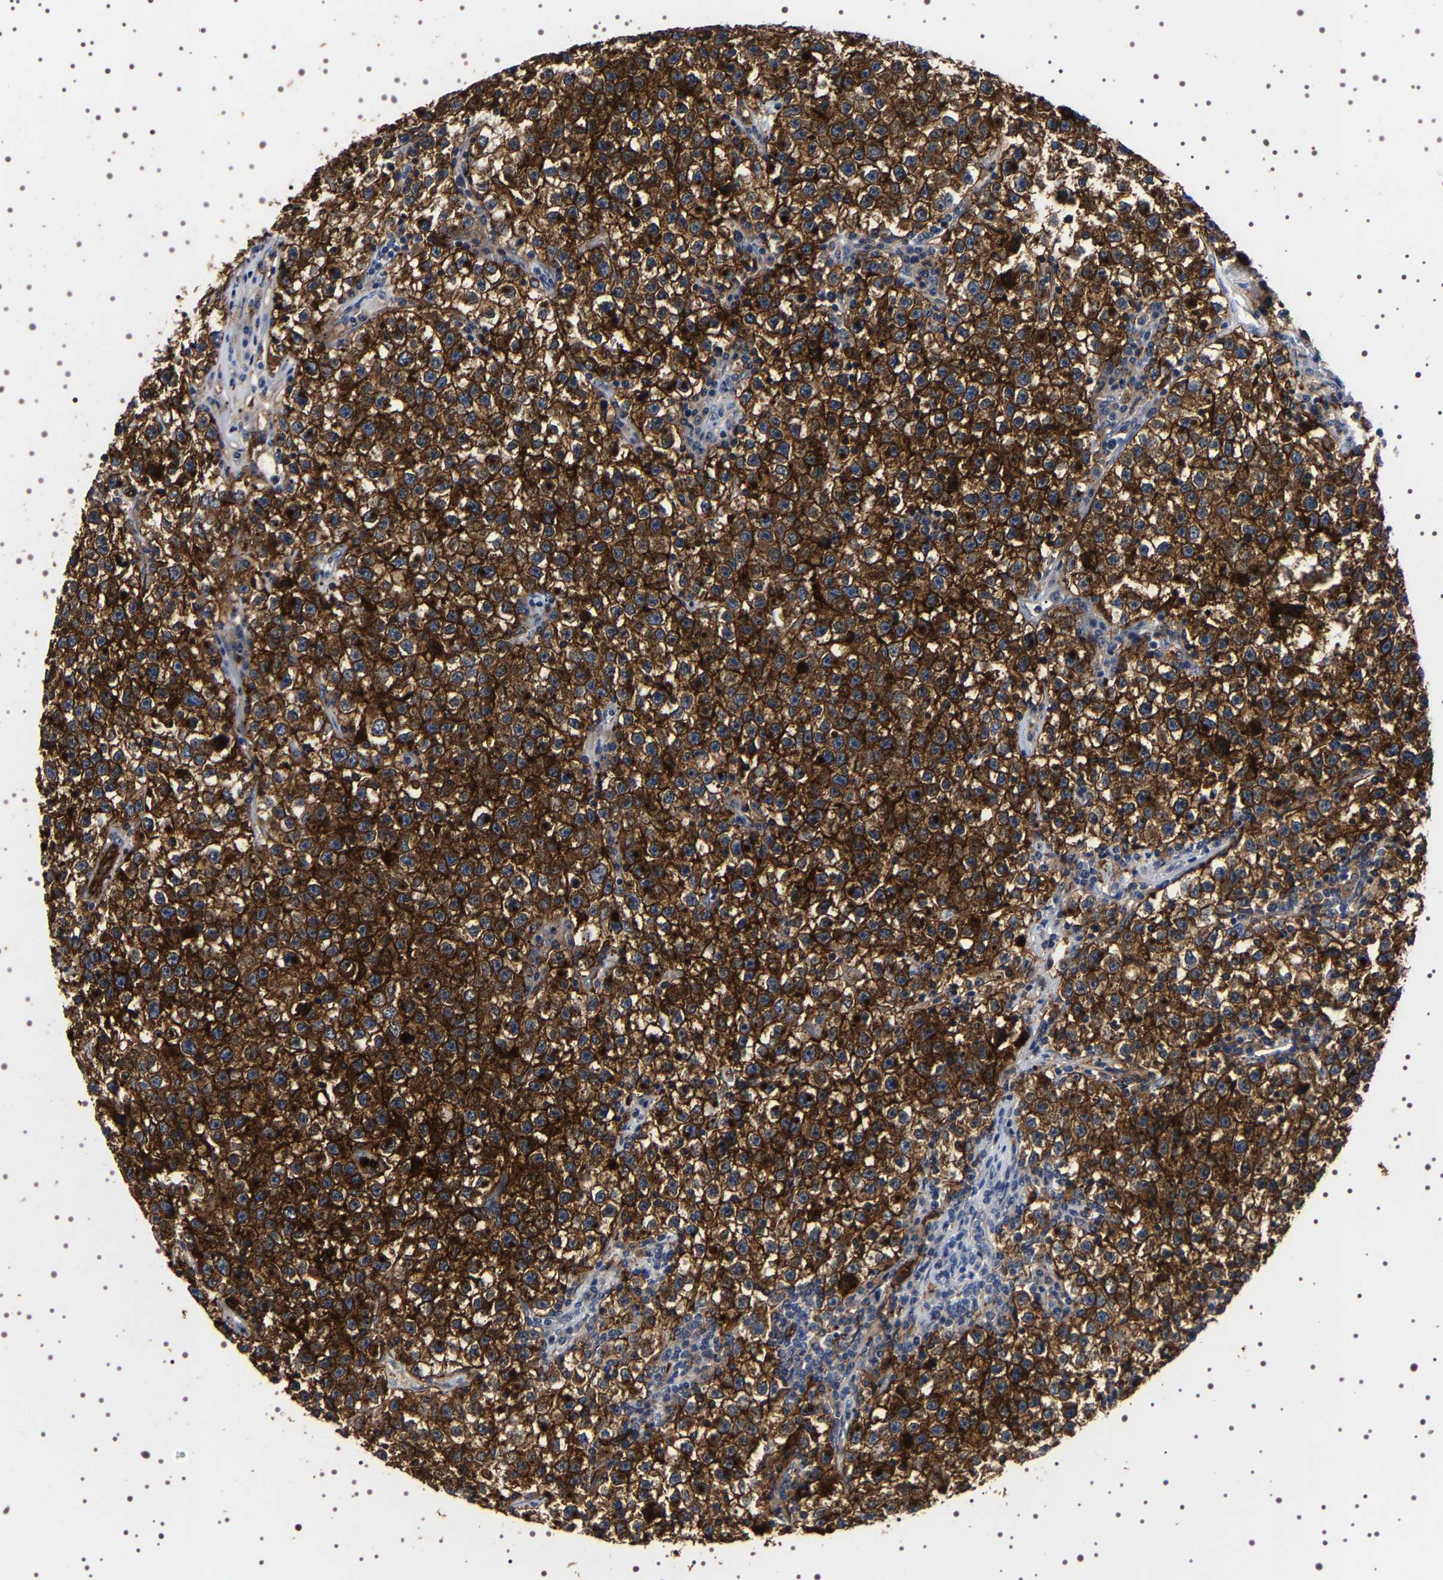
{"staining": {"intensity": "strong", "quantity": ">75%", "location": "cytoplasmic/membranous"}, "tissue": "testis cancer", "cell_type": "Tumor cells", "image_type": "cancer", "snomed": [{"axis": "morphology", "description": "Seminoma, NOS"}, {"axis": "topography", "description": "Testis"}], "caption": "A brown stain highlights strong cytoplasmic/membranous staining of a protein in human testis seminoma tumor cells. (Stains: DAB in brown, nuclei in blue, Microscopy: brightfield microscopy at high magnification).", "gene": "ALPL", "patient": {"sex": "male", "age": 22}}